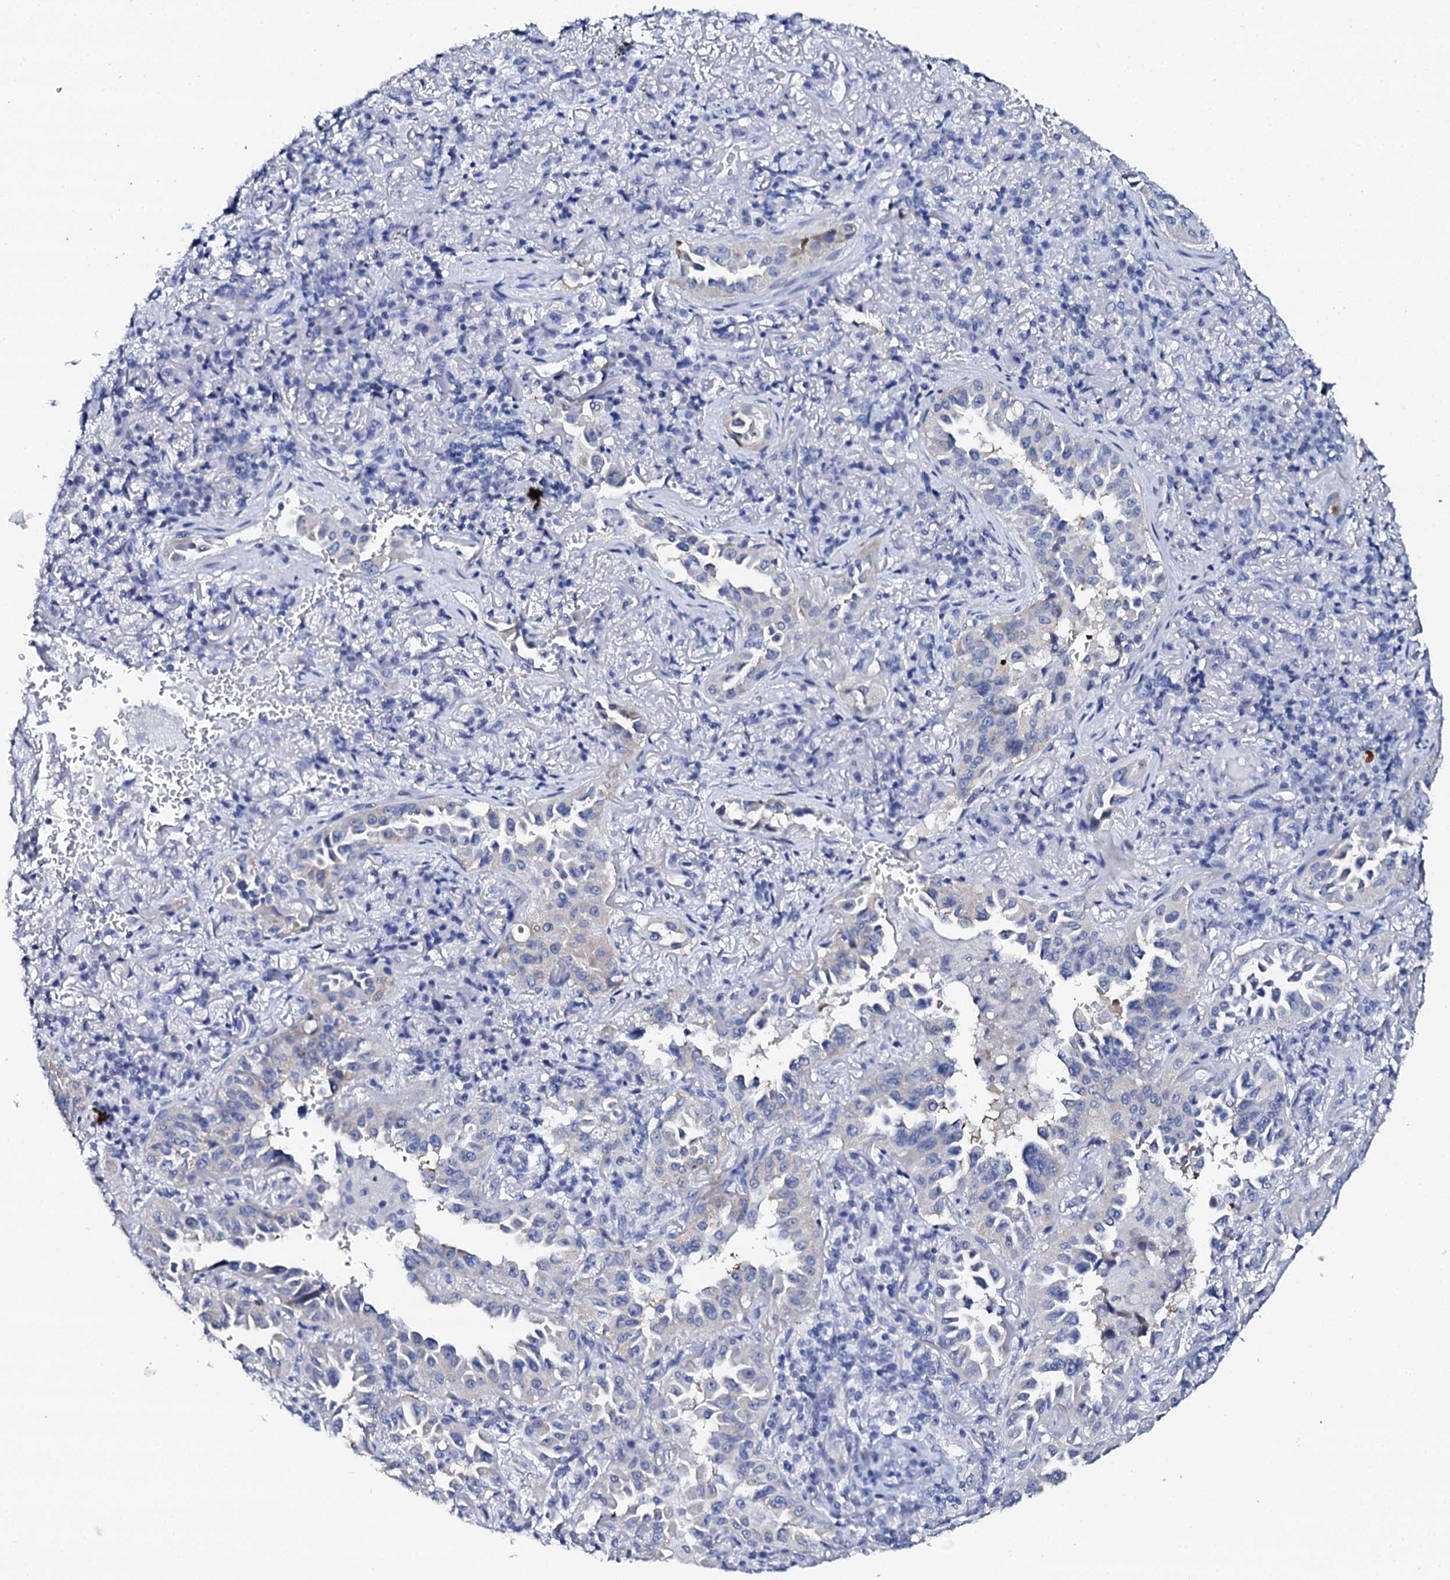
{"staining": {"intensity": "negative", "quantity": "none", "location": "none"}, "tissue": "lung cancer", "cell_type": "Tumor cells", "image_type": "cancer", "snomed": [{"axis": "morphology", "description": "Adenocarcinoma, NOS"}, {"axis": "topography", "description": "Lung"}], "caption": "The IHC micrograph has no significant staining in tumor cells of lung cancer tissue.", "gene": "NUDT13", "patient": {"sex": "female", "age": 69}}